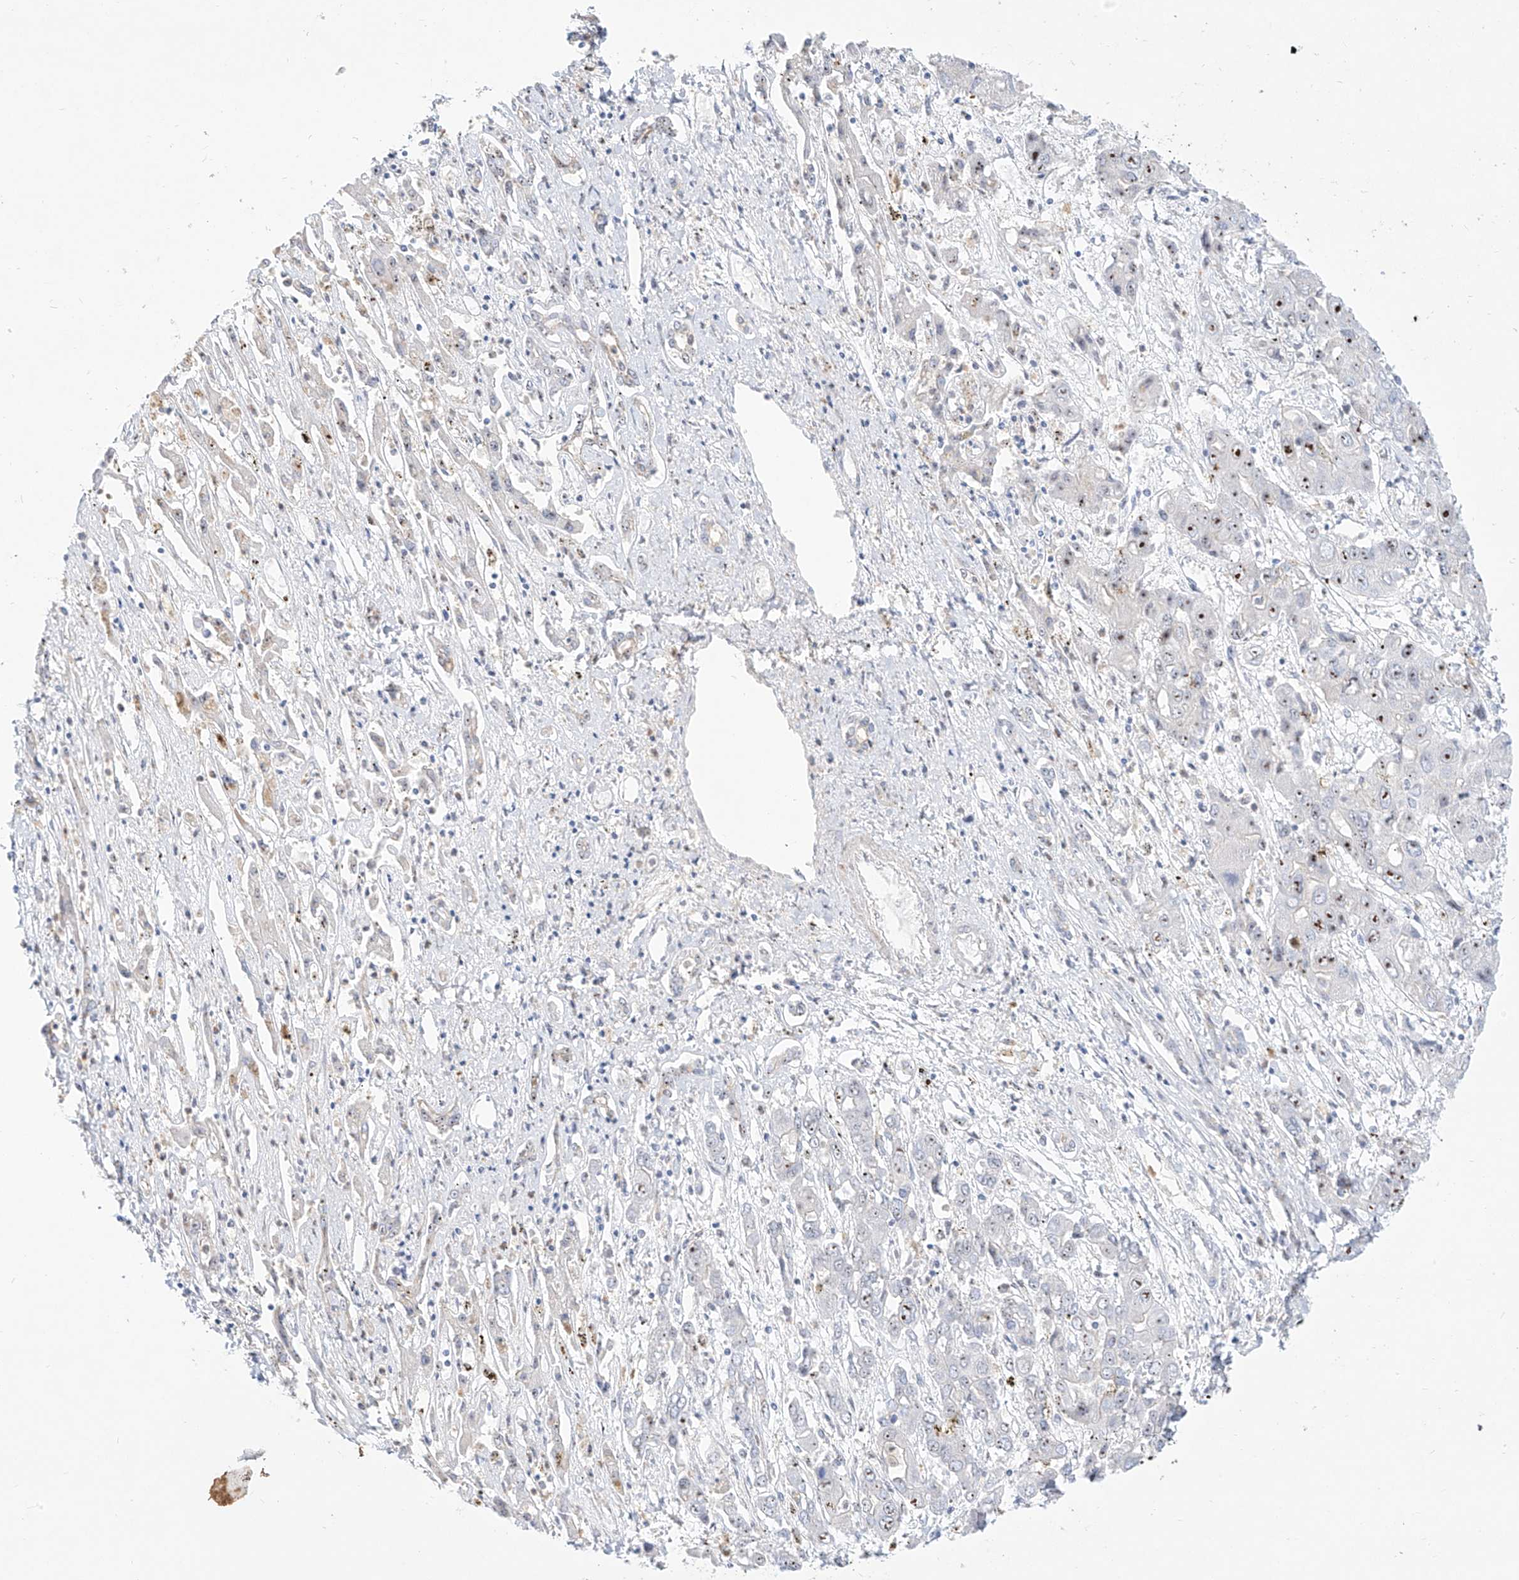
{"staining": {"intensity": "moderate", "quantity": "<25%", "location": "nuclear"}, "tissue": "liver cancer", "cell_type": "Tumor cells", "image_type": "cancer", "snomed": [{"axis": "morphology", "description": "Cholangiocarcinoma"}, {"axis": "topography", "description": "Liver"}], "caption": "The photomicrograph exhibits staining of liver cancer, revealing moderate nuclear protein expression (brown color) within tumor cells. (DAB (3,3'-diaminobenzidine) IHC, brown staining for protein, blue staining for nuclei).", "gene": "SNU13", "patient": {"sex": "male", "age": 67}}